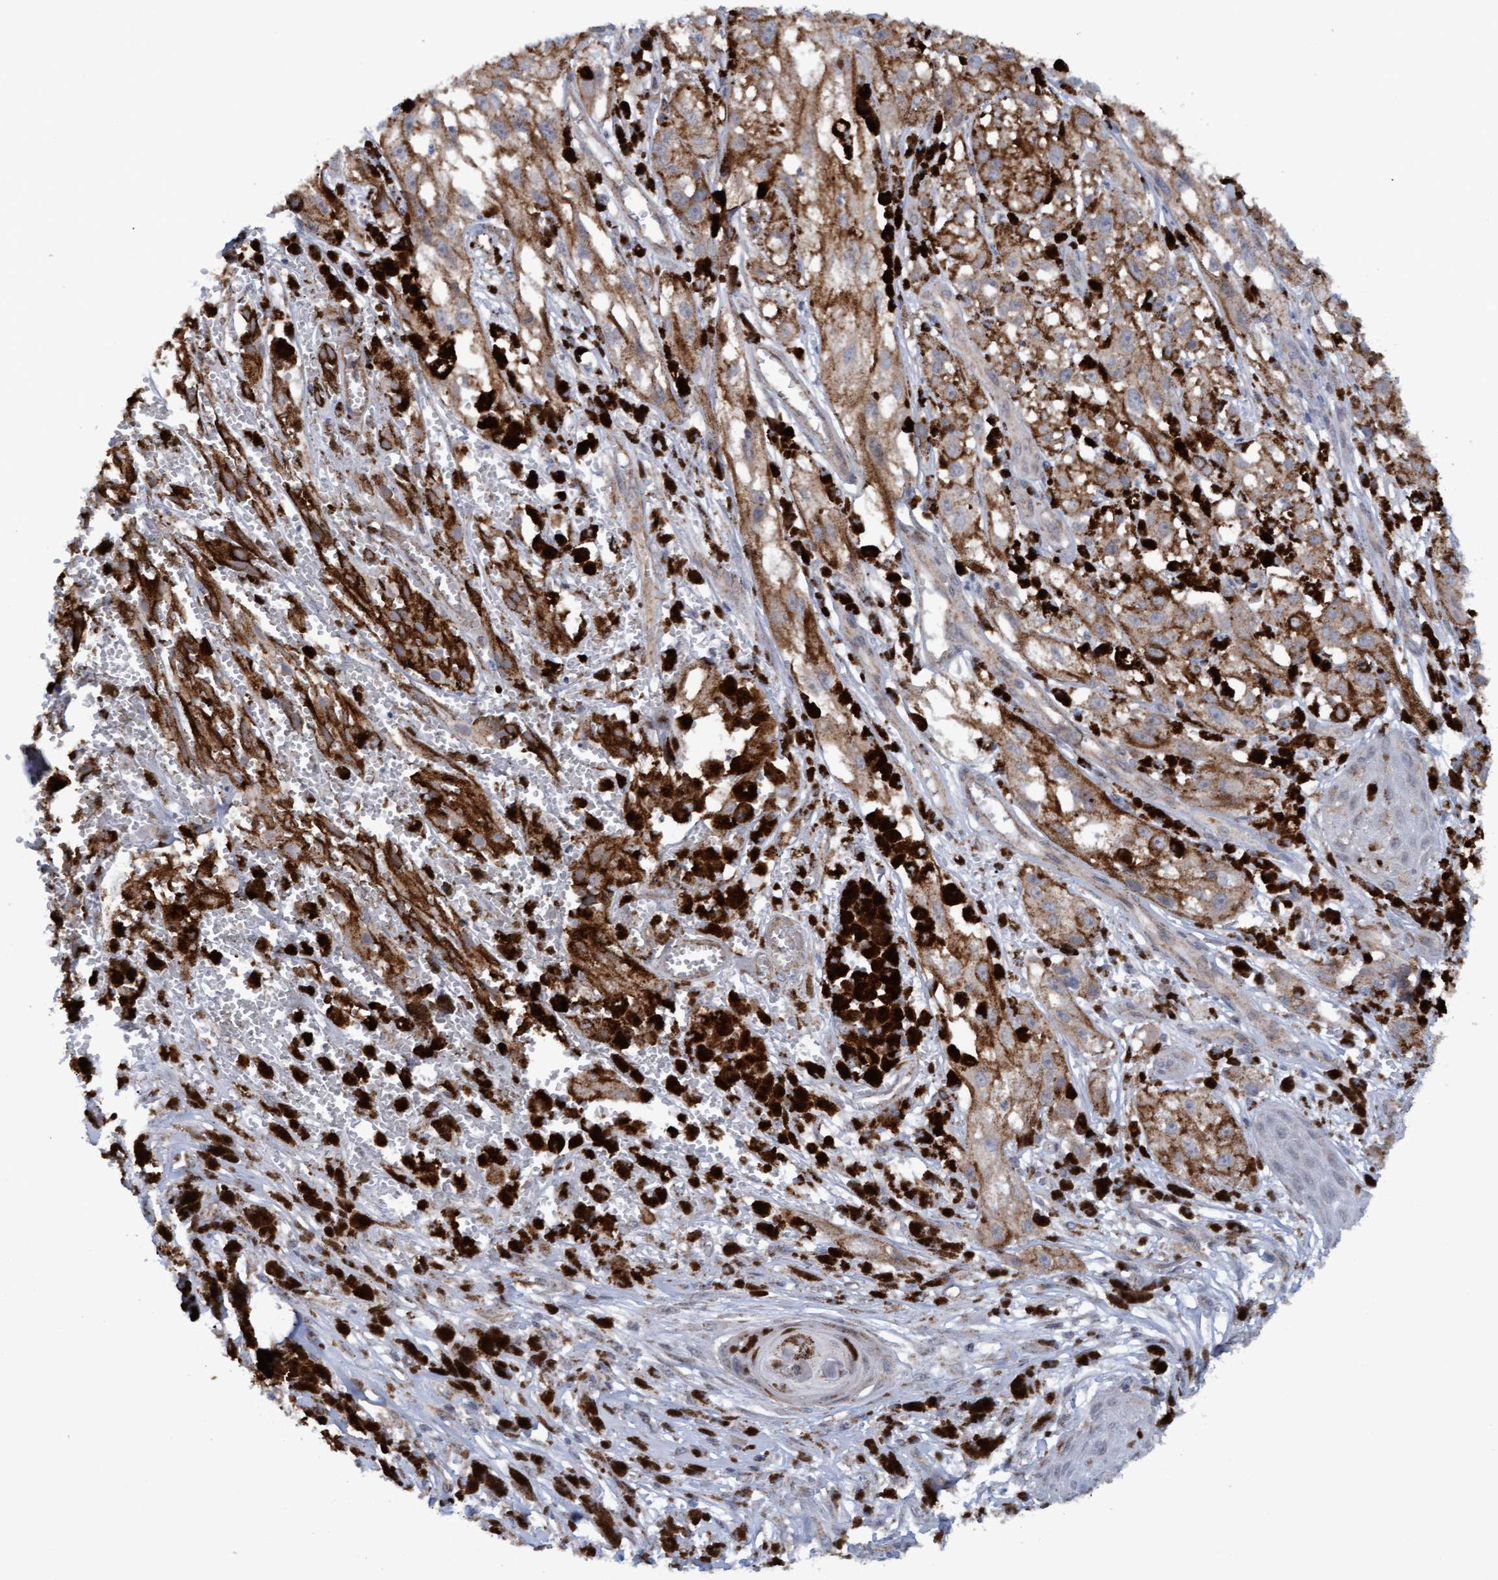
{"staining": {"intensity": "moderate", "quantity": ">75%", "location": "cytoplasmic/membranous"}, "tissue": "melanoma", "cell_type": "Tumor cells", "image_type": "cancer", "snomed": [{"axis": "morphology", "description": "Malignant melanoma, NOS"}, {"axis": "topography", "description": "Skin"}], "caption": "Immunohistochemistry staining of melanoma, which displays medium levels of moderate cytoplasmic/membranous expression in about >75% of tumor cells indicating moderate cytoplasmic/membranous protein expression. The staining was performed using DAB (3,3'-diaminobenzidine) (brown) for protein detection and nuclei were counterstained in hematoxylin (blue).", "gene": "MGLL", "patient": {"sex": "male", "age": 88}}